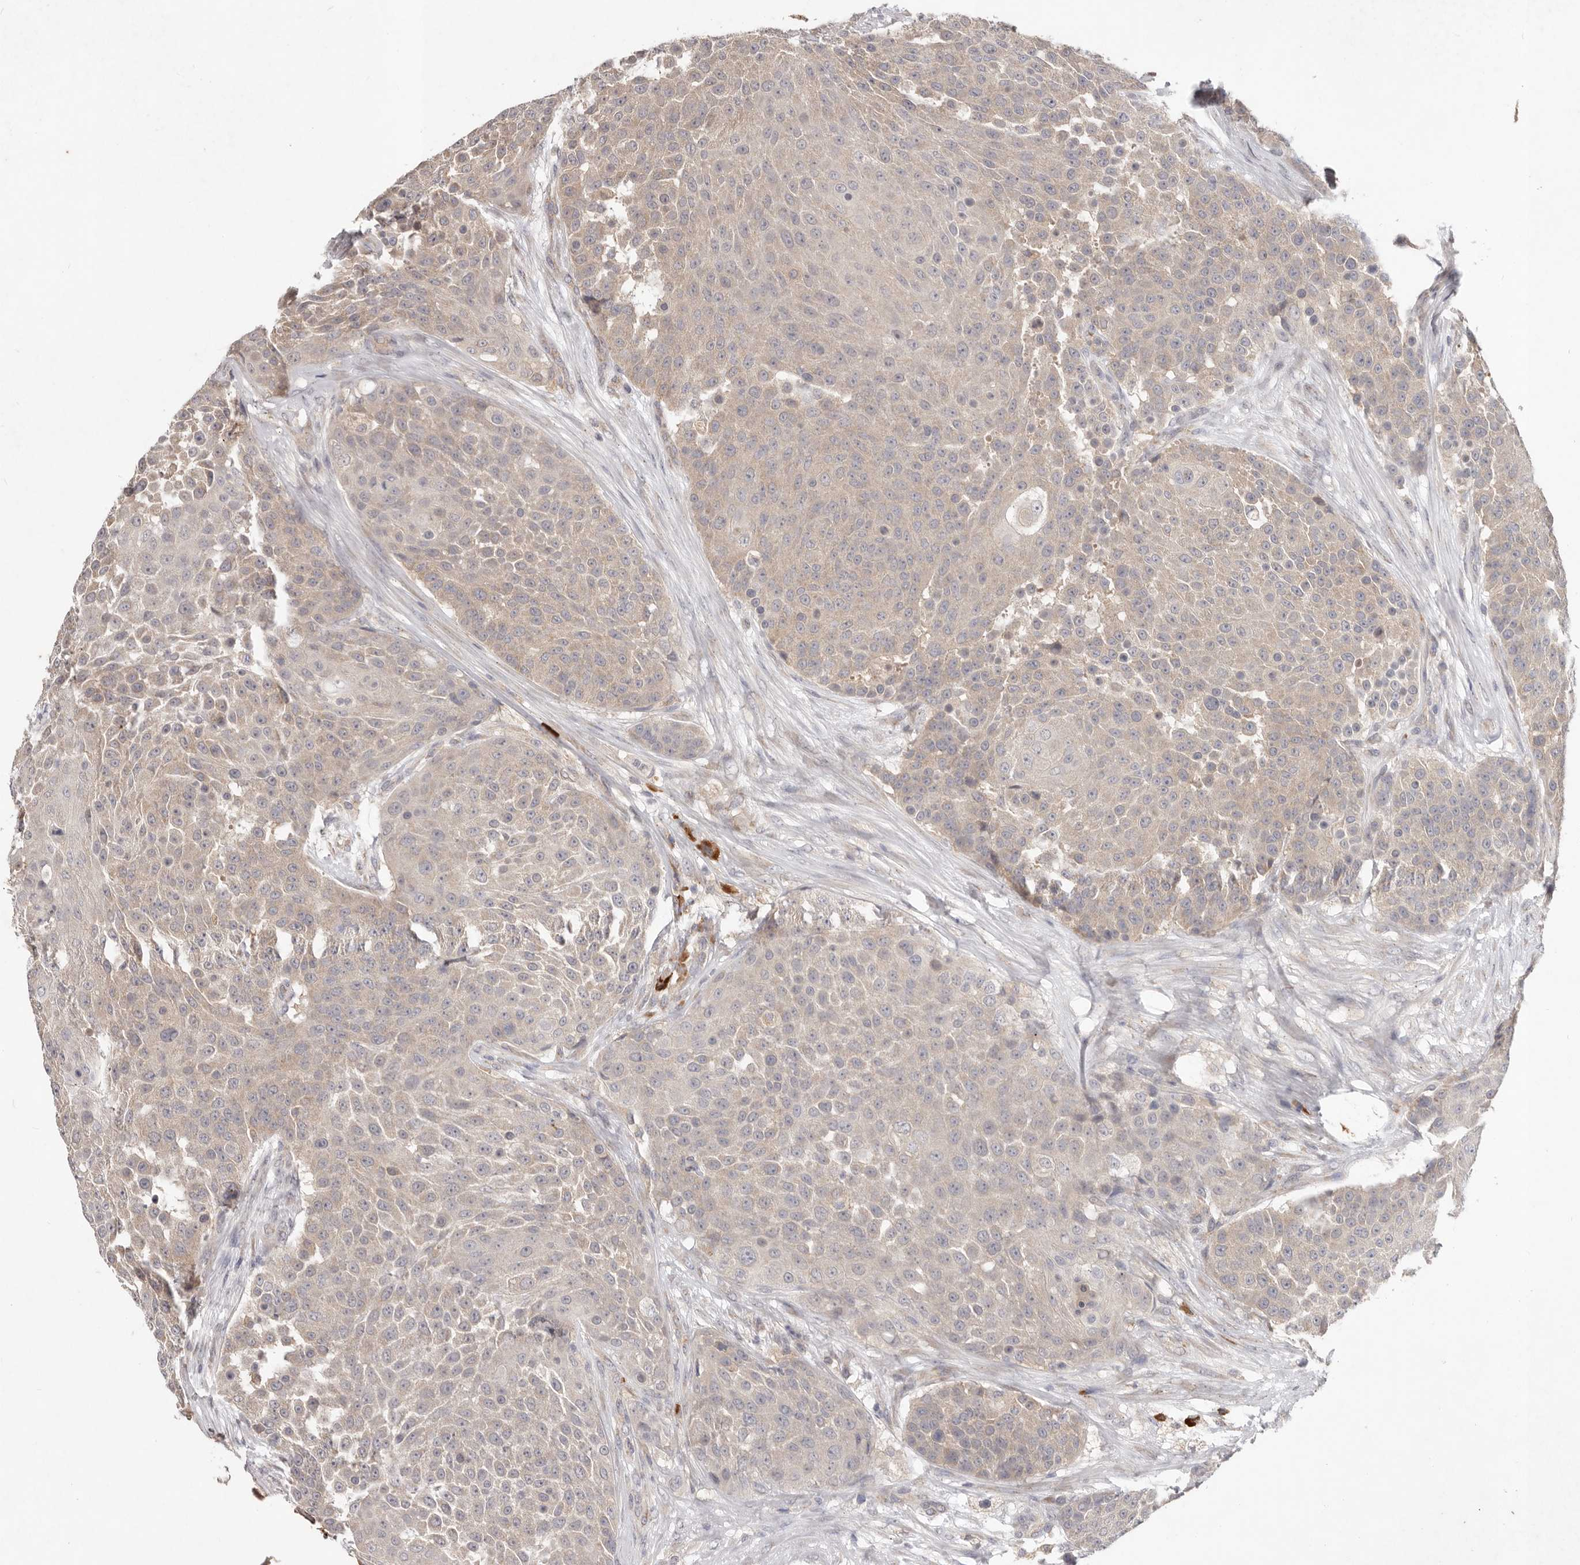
{"staining": {"intensity": "negative", "quantity": "none", "location": "none"}, "tissue": "urothelial cancer", "cell_type": "Tumor cells", "image_type": "cancer", "snomed": [{"axis": "morphology", "description": "Urothelial carcinoma, High grade"}, {"axis": "topography", "description": "Urinary bladder"}], "caption": "IHC of urothelial cancer shows no expression in tumor cells. Brightfield microscopy of IHC stained with DAB (3,3'-diaminobenzidine) (brown) and hematoxylin (blue), captured at high magnification.", "gene": "WDR77", "patient": {"sex": "female", "age": 63}}